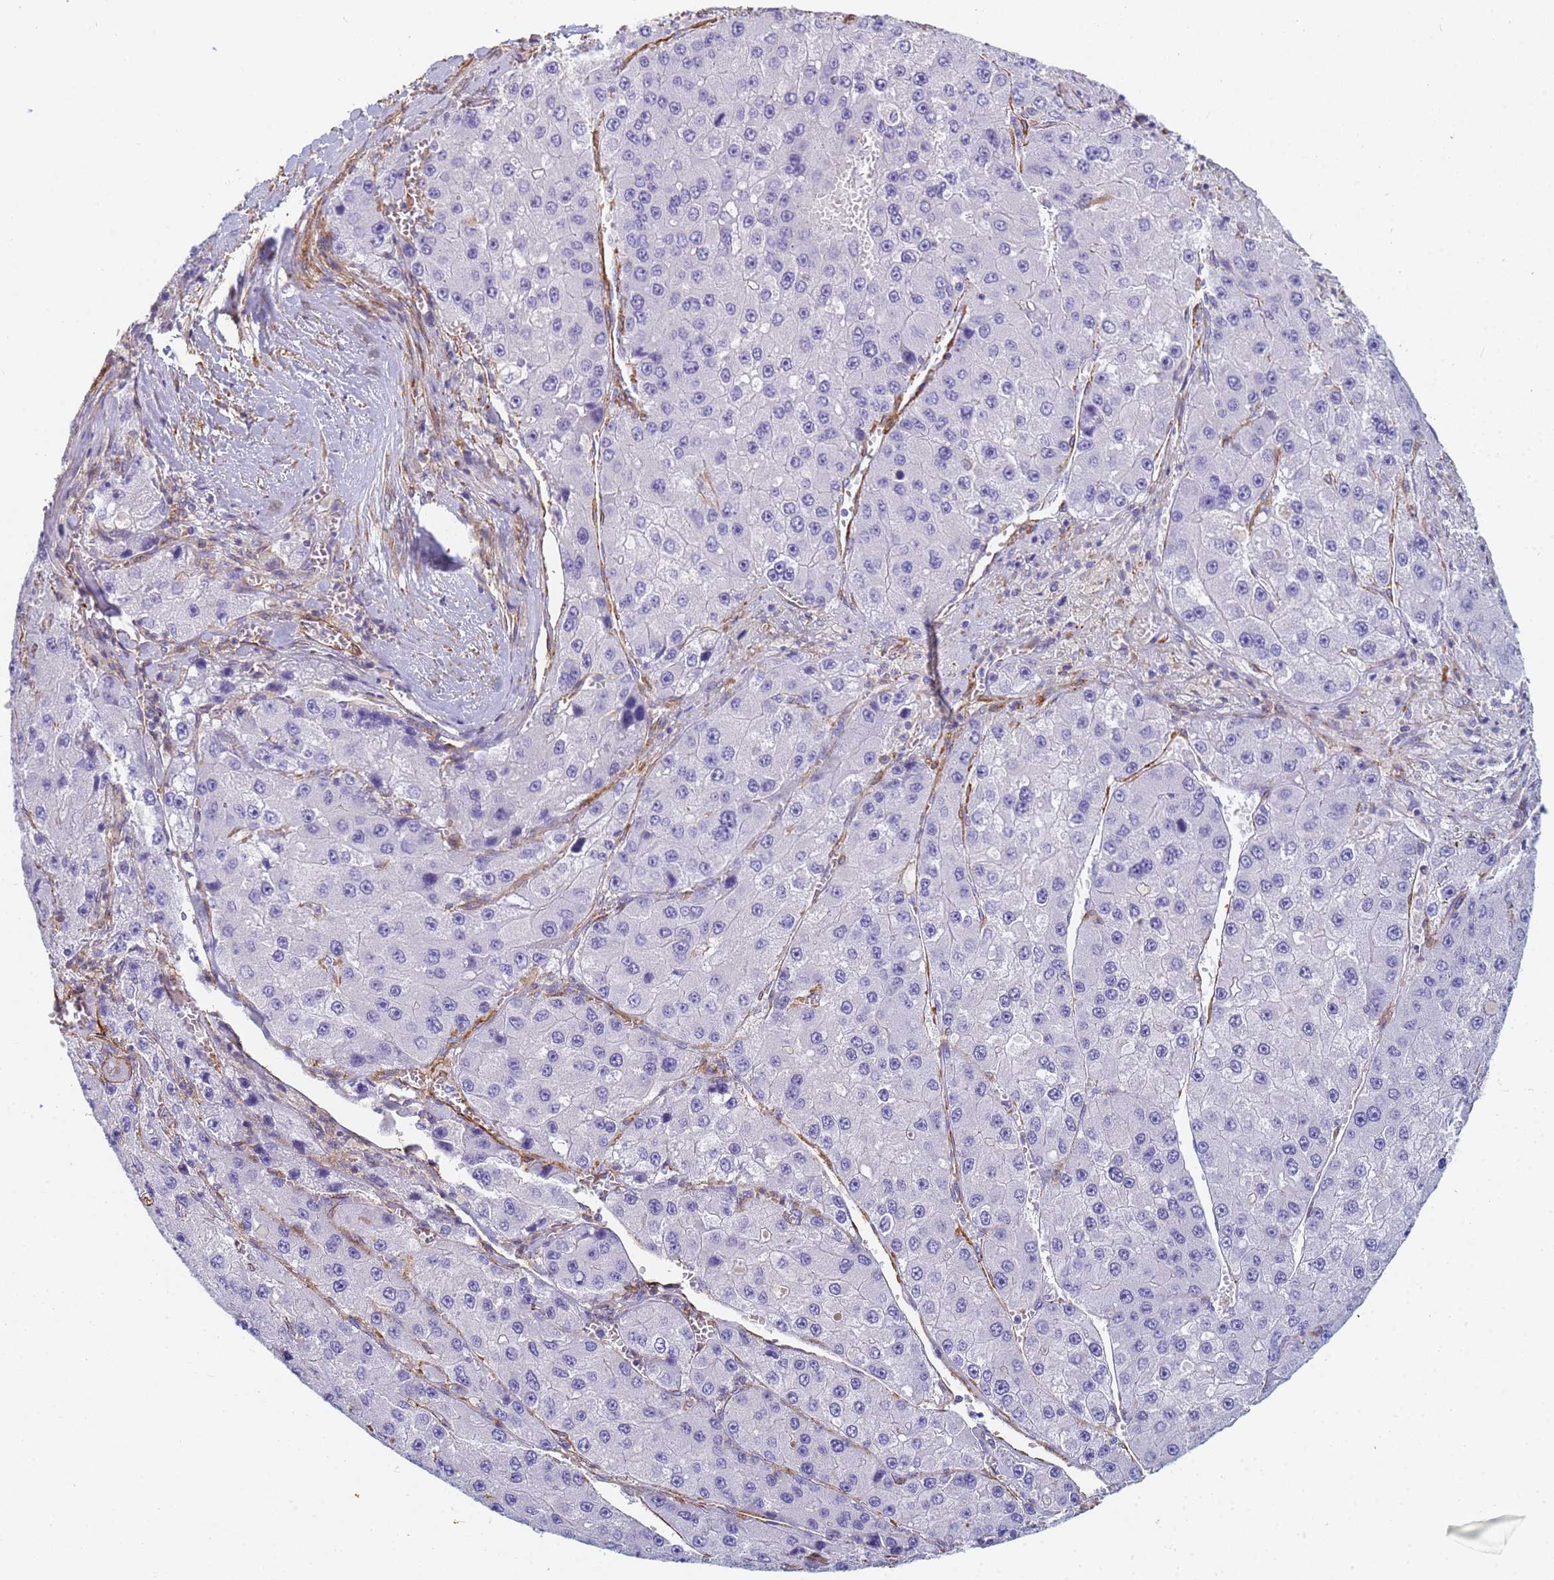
{"staining": {"intensity": "negative", "quantity": "none", "location": "none"}, "tissue": "liver cancer", "cell_type": "Tumor cells", "image_type": "cancer", "snomed": [{"axis": "morphology", "description": "Carcinoma, Hepatocellular, NOS"}, {"axis": "topography", "description": "Liver"}], "caption": "Micrograph shows no significant protein staining in tumor cells of liver cancer (hepatocellular carcinoma). Brightfield microscopy of IHC stained with DAB (brown) and hematoxylin (blue), captured at high magnification.", "gene": "TPM1", "patient": {"sex": "female", "age": 73}}